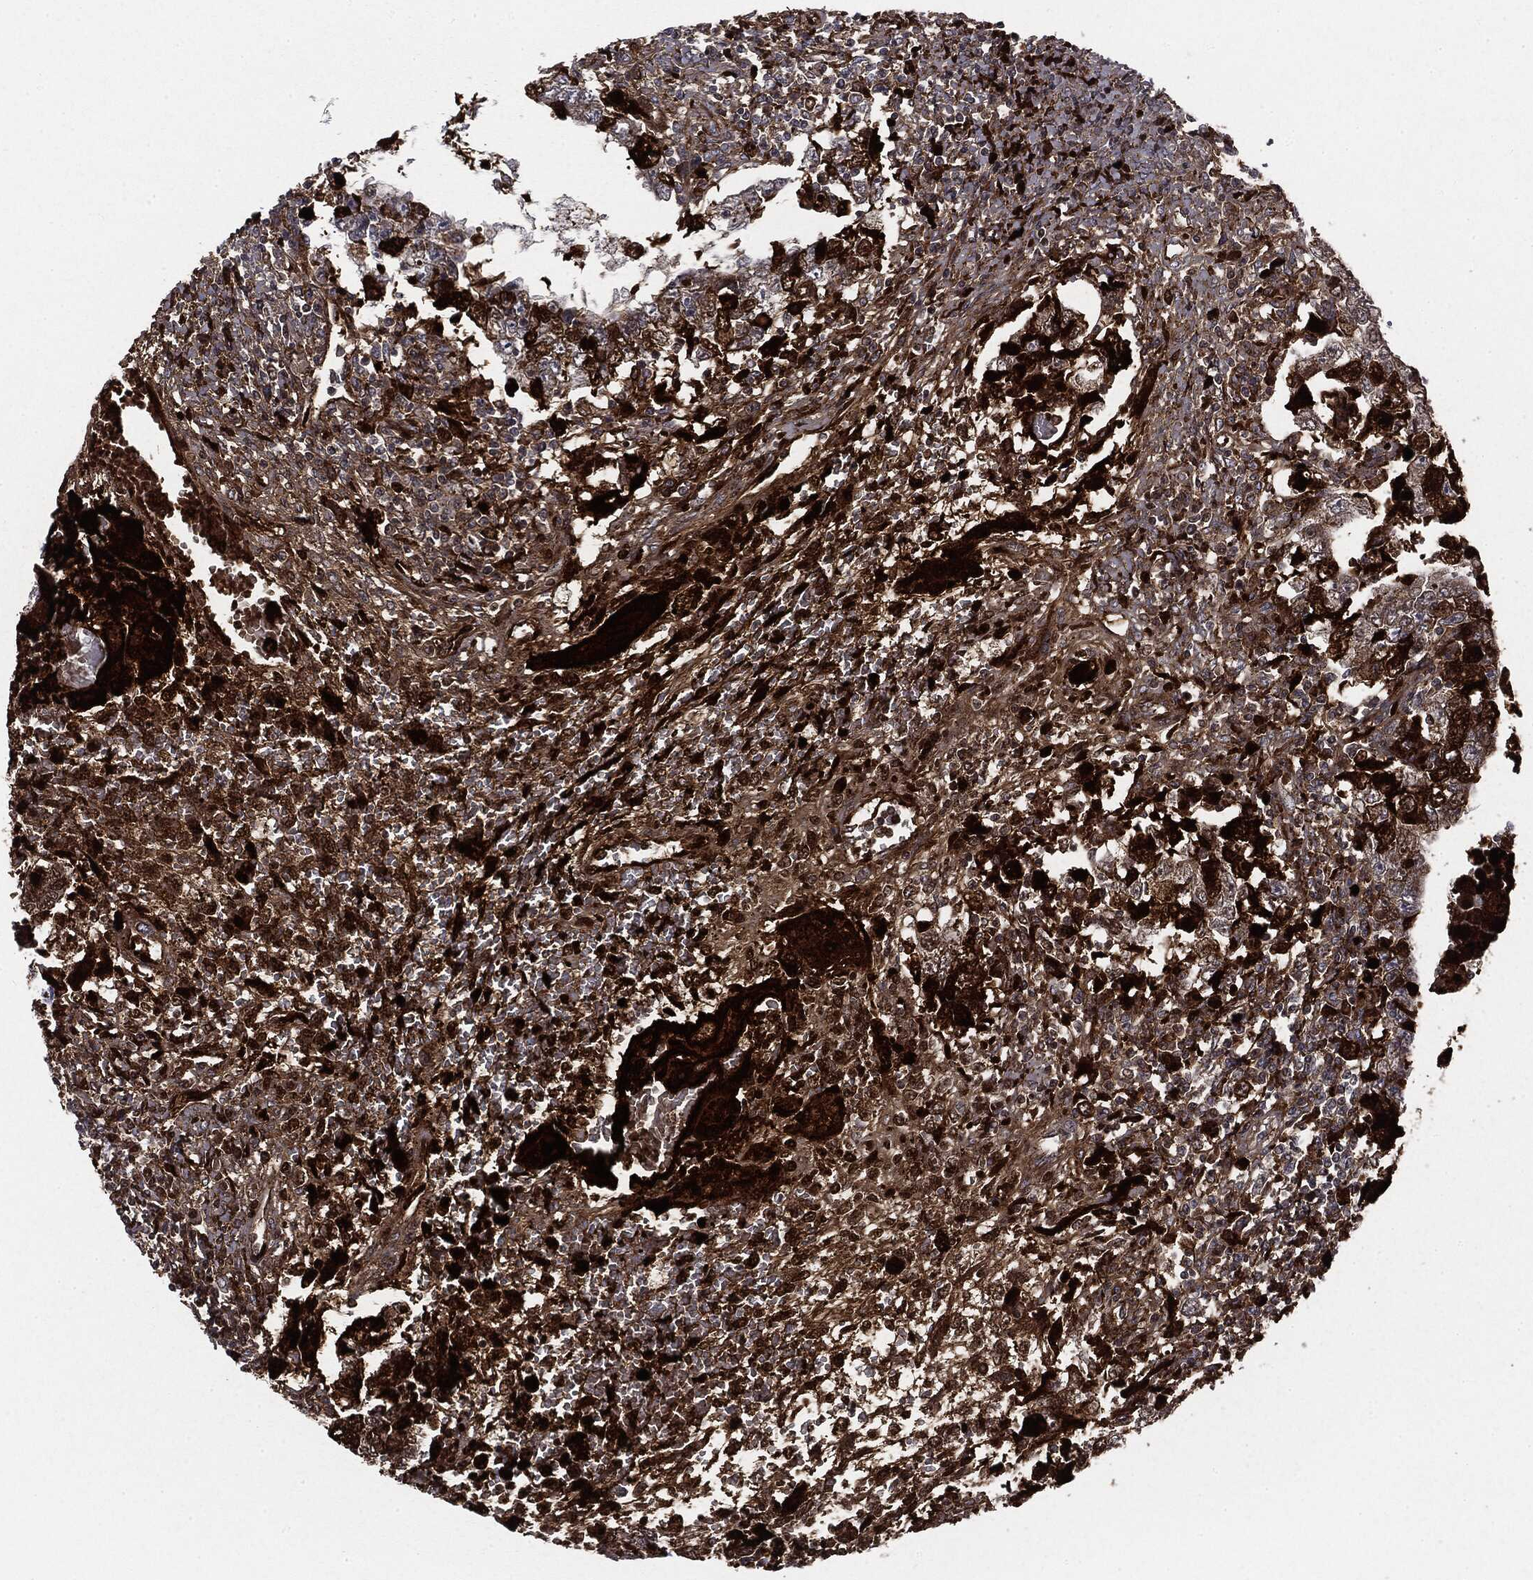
{"staining": {"intensity": "moderate", "quantity": "25%-75%", "location": "cytoplasmic/membranous"}, "tissue": "testis cancer", "cell_type": "Tumor cells", "image_type": "cancer", "snomed": [{"axis": "morphology", "description": "Carcinoma, Embryonal, NOS"}, {"axis": "topography", "description": "Testis"}], "caption": "A medium amount of moderate cytoplasmic/membranous staining is appreciated in approximately 25%-75% of tumor cells in embryonal carcinoma (testis) tissue.", "gene": "CGB1", "patient": {"sex": "male", "age": 26}}